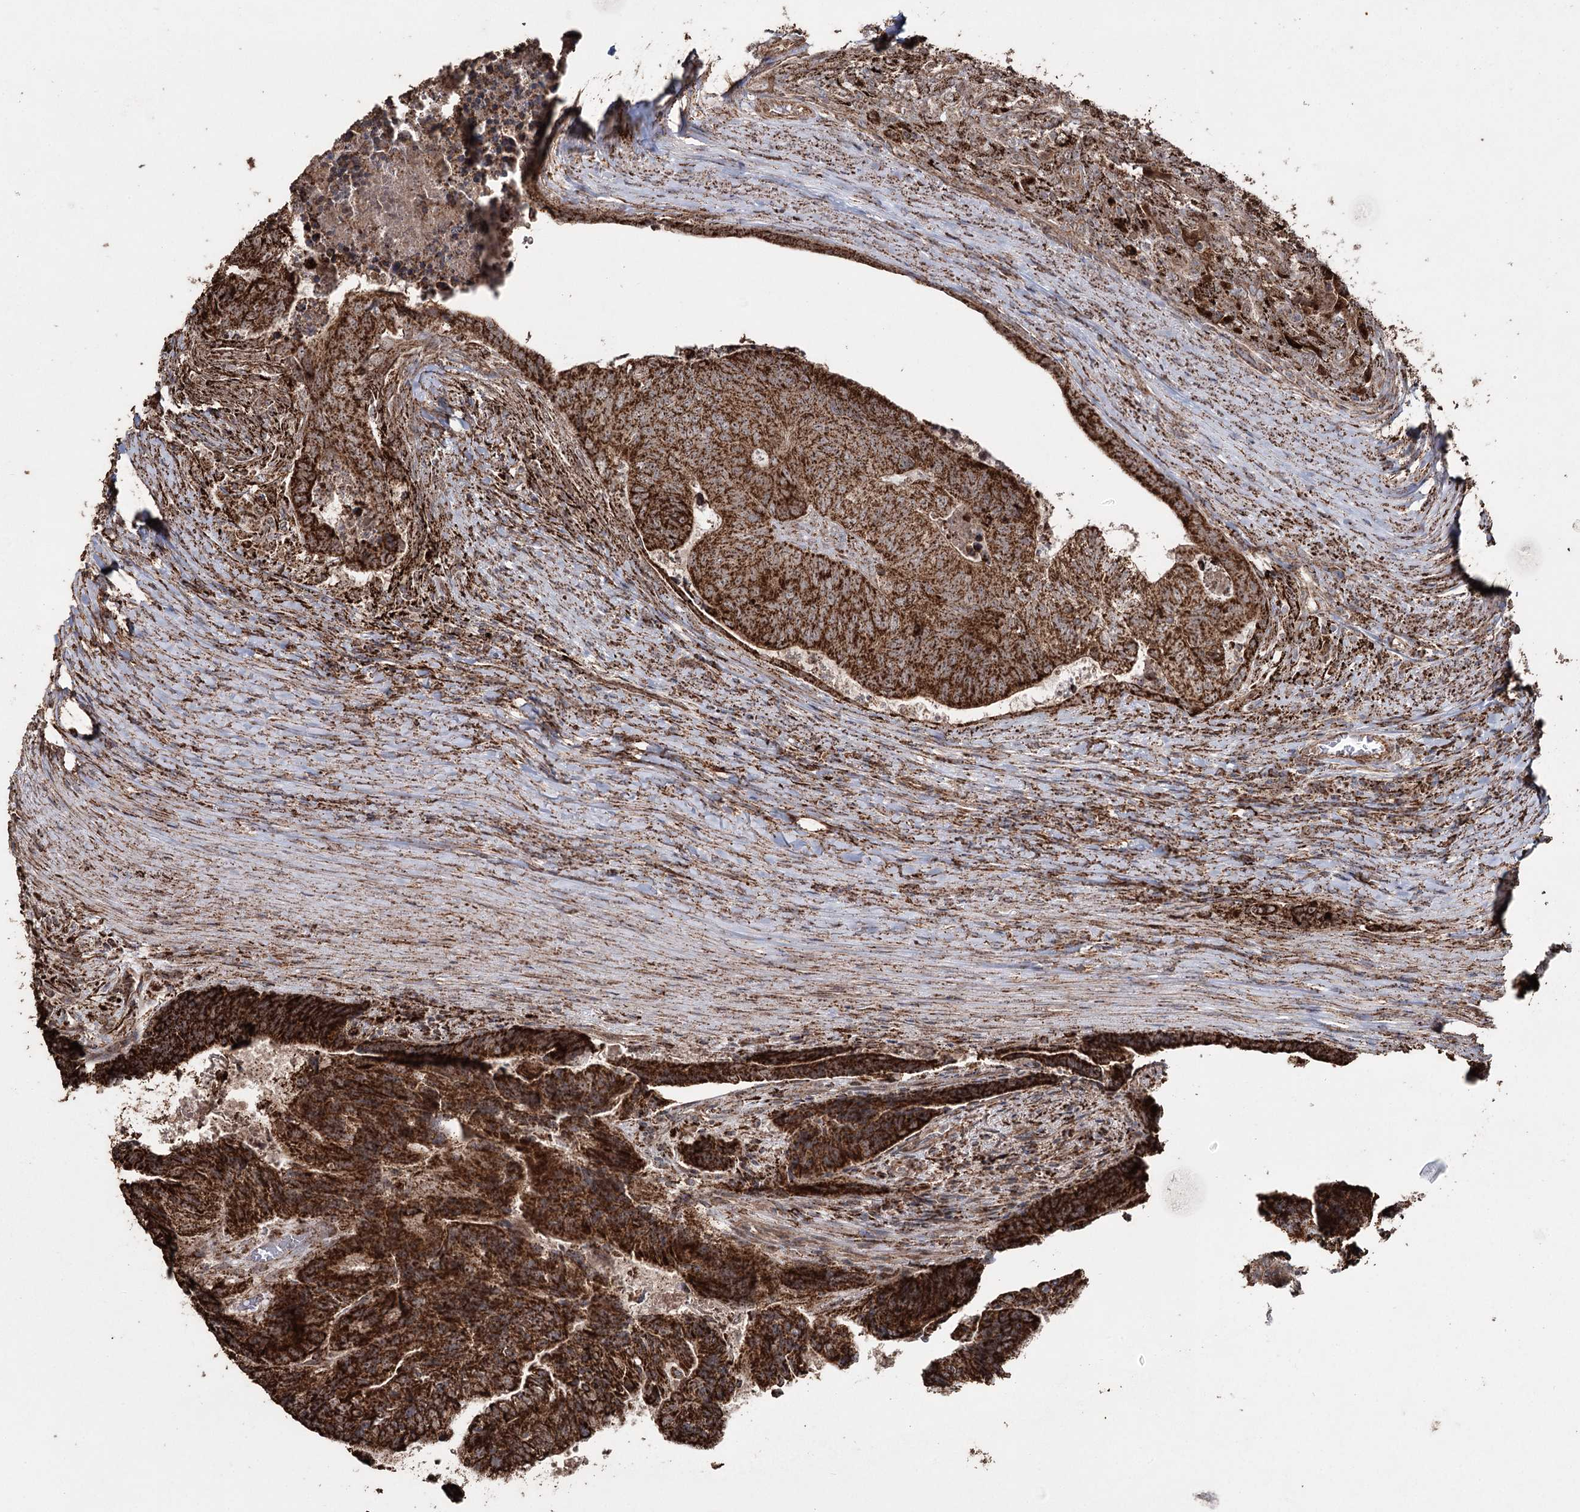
{"staining": {"intensity": "strong", "quantity": ">75%", "location": "cytoplasmic/membranous,nuclear"}, "tissue": "colorectal cancer", "cell_type": "Tumor cells", "image_type": "cancer", "snomed": [{"axis": "morphology", "description": "Adenocarcinoma, NOS"}, {"axis": "topography", "description": "Colon"}], "caption": "Human adenocarcinoma (colorectal) stained with a brown dye shows strong cytoplasmic/membranous and nuclear positive staining in about >75% of tumor cells.", "gene": "SLF2", "patient": {"sex": "female", "age": 67}}